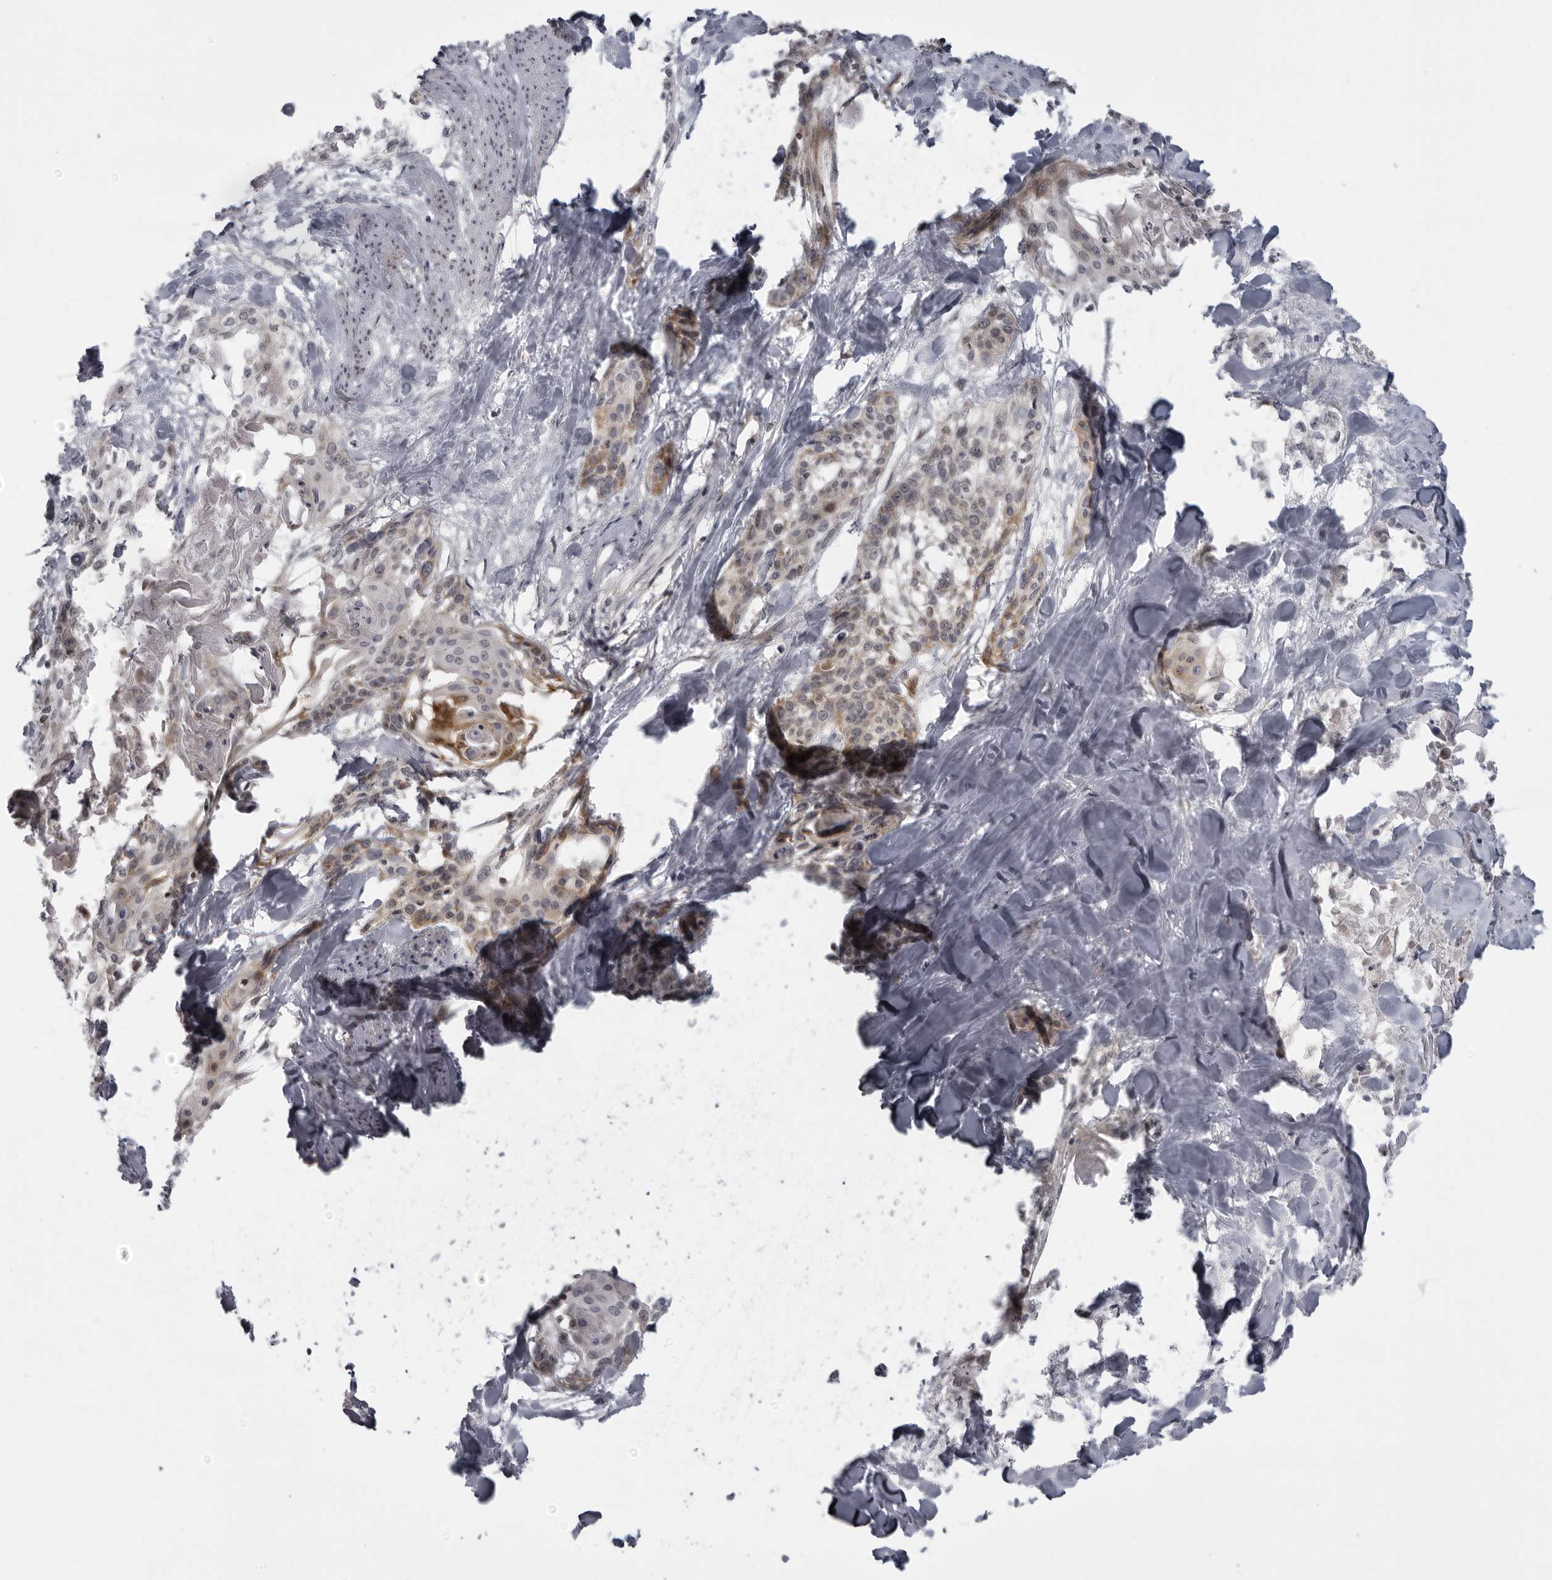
{"staining": {"intensity": "moderate", "quantity": "<25%", "location": "cytoplasmic/membranous"}, "tissue": "cervical cancer", "cell_type": "Tumor cells", "image_type": "cancer", "snomed": [{"axis": "morphology", "description": "Squamous cell carcinoma, NOS"}, {"axis": "topography", "description": "Cervix"}], "caption": "Immunohistochemistry (IHC) staining of squamous cell carcinoma (cervical), which reveals low levels of moderate cytoplasmic/membranous staining in approximately <25% of tumor cells indicating moderate cytoplasmic/membranous protein positivity. The staining was performed using DAB (3,3'-diaminobenzidine) (brown) for protein detection and nuclei were counterstained in hematoxylin (blue).", "gene": "MAPK12", "patient": {"sex": "female", "age": 57}}